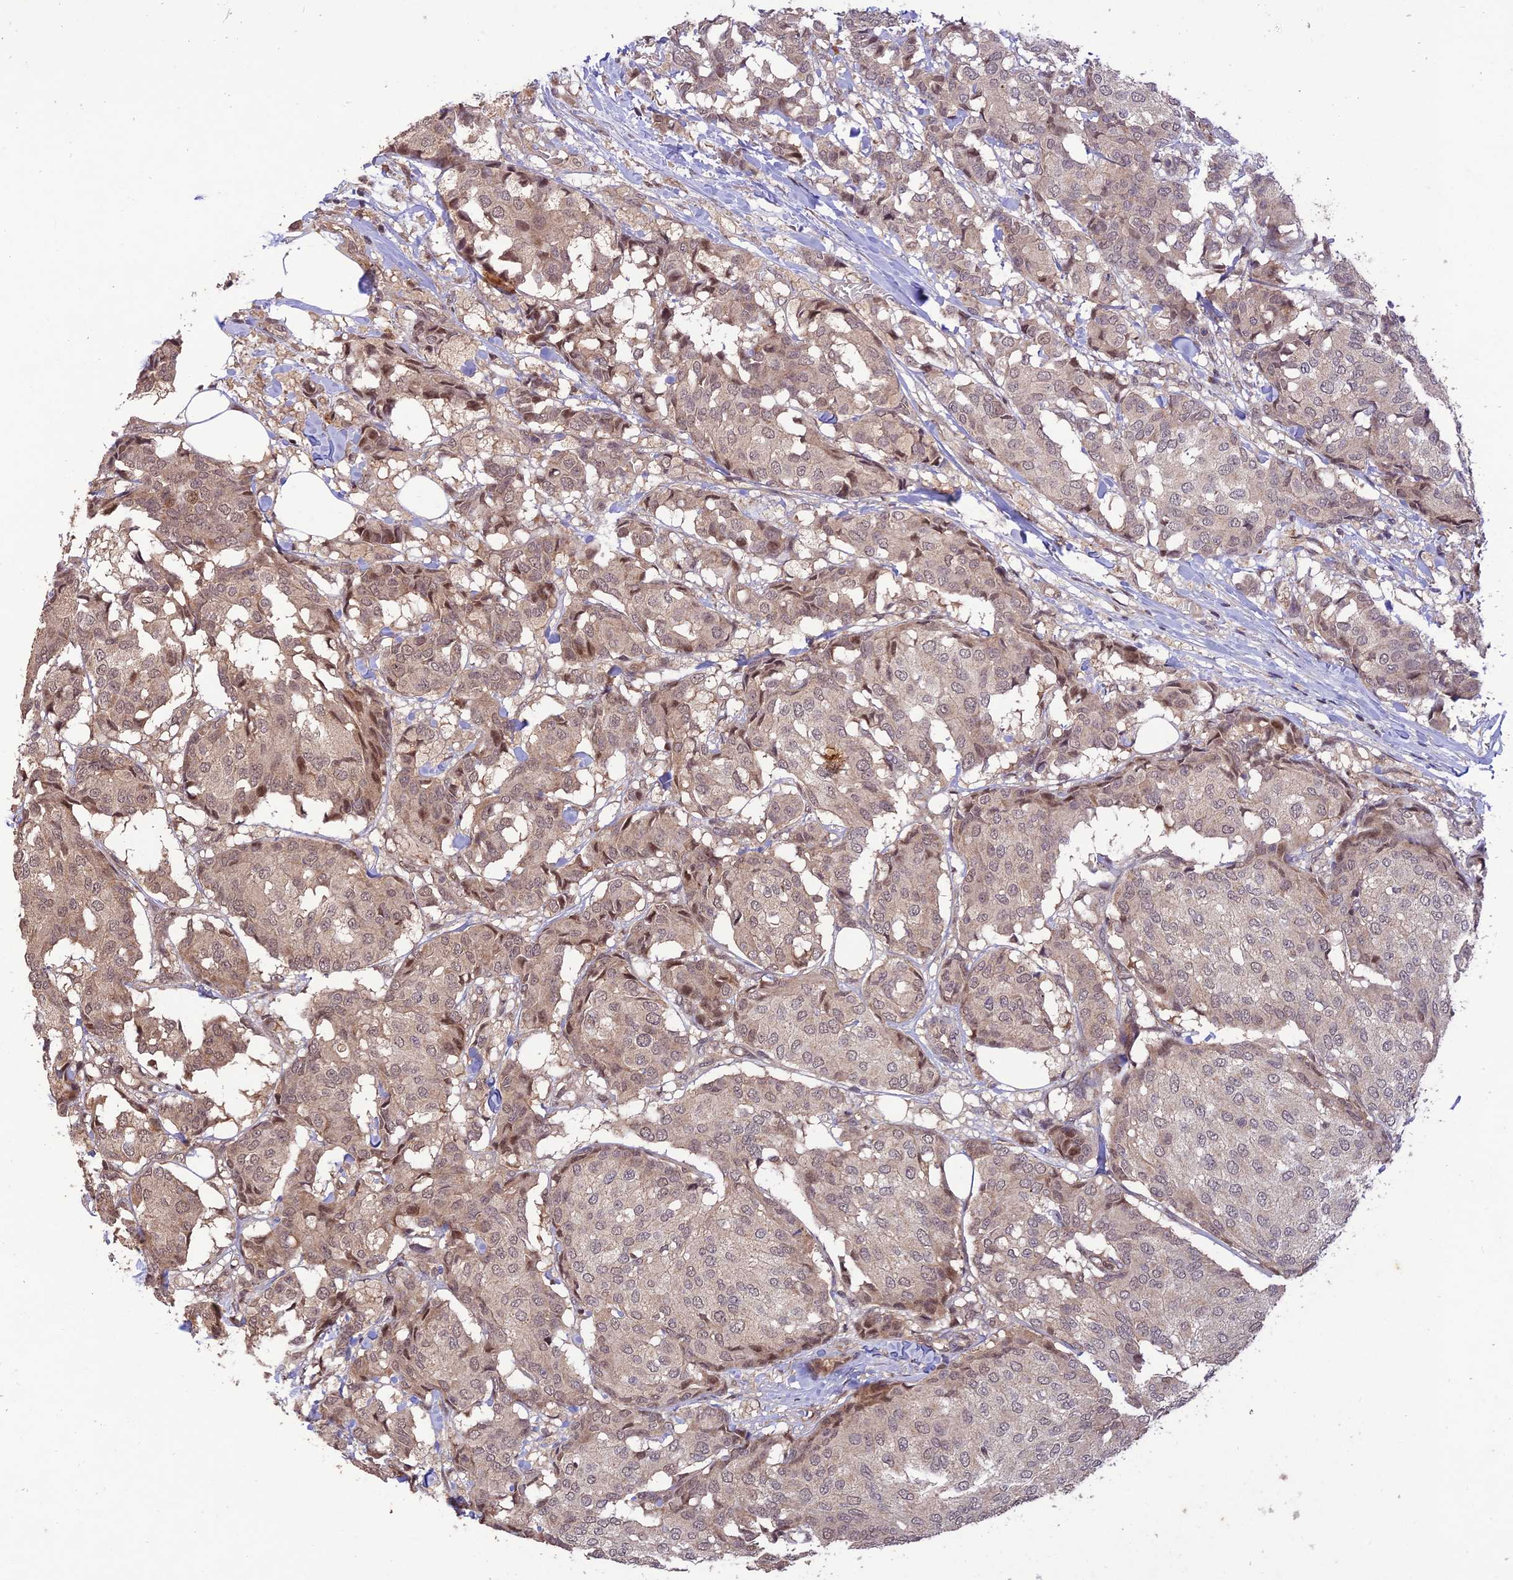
{"staining": {"intensity": "moderate", "quantity": "<25%", "location": "nuclear"}, "tissue": "breast cancer", "cell_type": "Tumor cells", "image_type": "cancer", "snomed": [{"axis": "morphology", "description": "Duct carcinoma"}, {"axis": "topography", "description": "Breast"}], "caption": "Moderate nuclear staining is present in approximately <25% of tumor cells in breast cancer.", "gene": "REV1", "patient": {"sex": "female", "age": 75}}